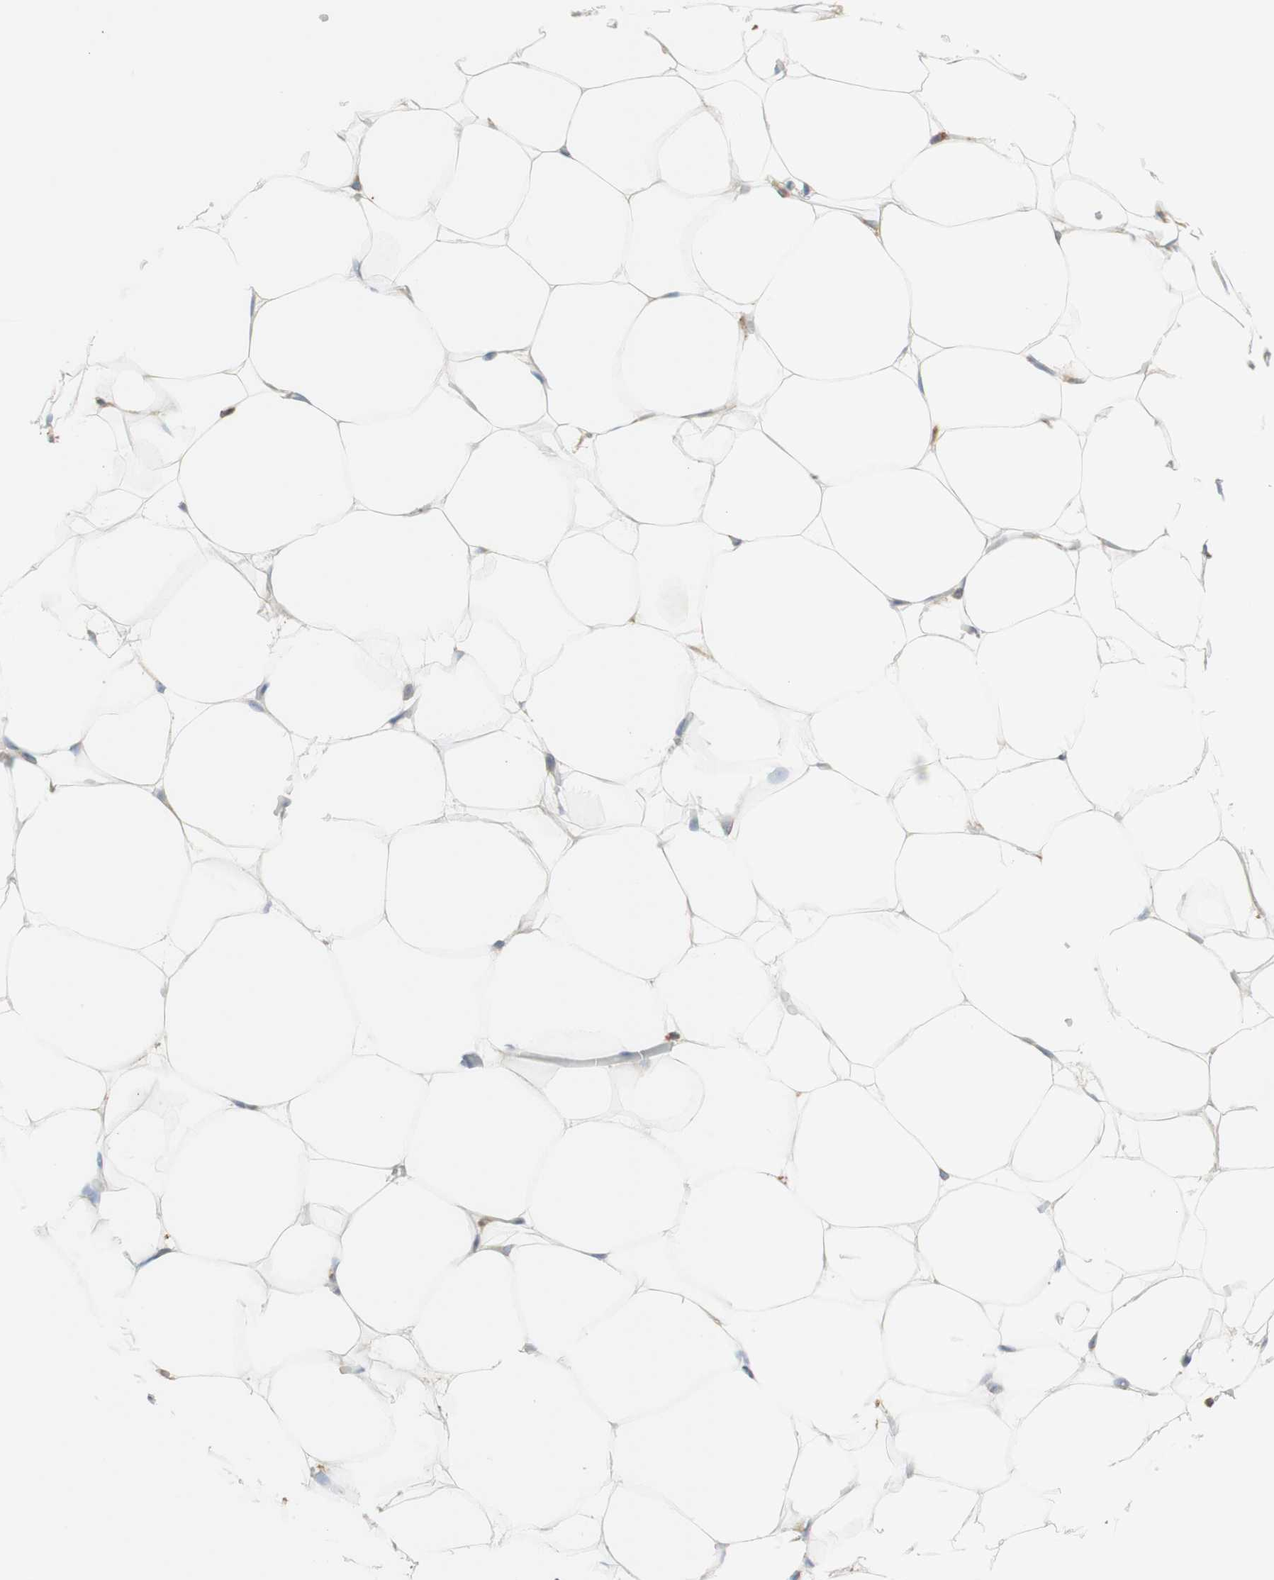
{"staining": {"intensity": "negative", "quantity": "none", "location": "none"}, "tissue": "adipose tissue", "cell_type": "Adipocytes", "image_type": "normal", "snomed": [{"axis": "morphology", "description": "Normal tissue, NOS"}, {"axis": "topography", "description": "Breast"}, {"axis": "topography", "description": "Adipose tissue"}], "caption": "Immunohistochemical staining of benign human adipose tissue shows no significant expression in adipocytes.", "gene": "MANF", "patient": {"sex": "female", "age": 25}}